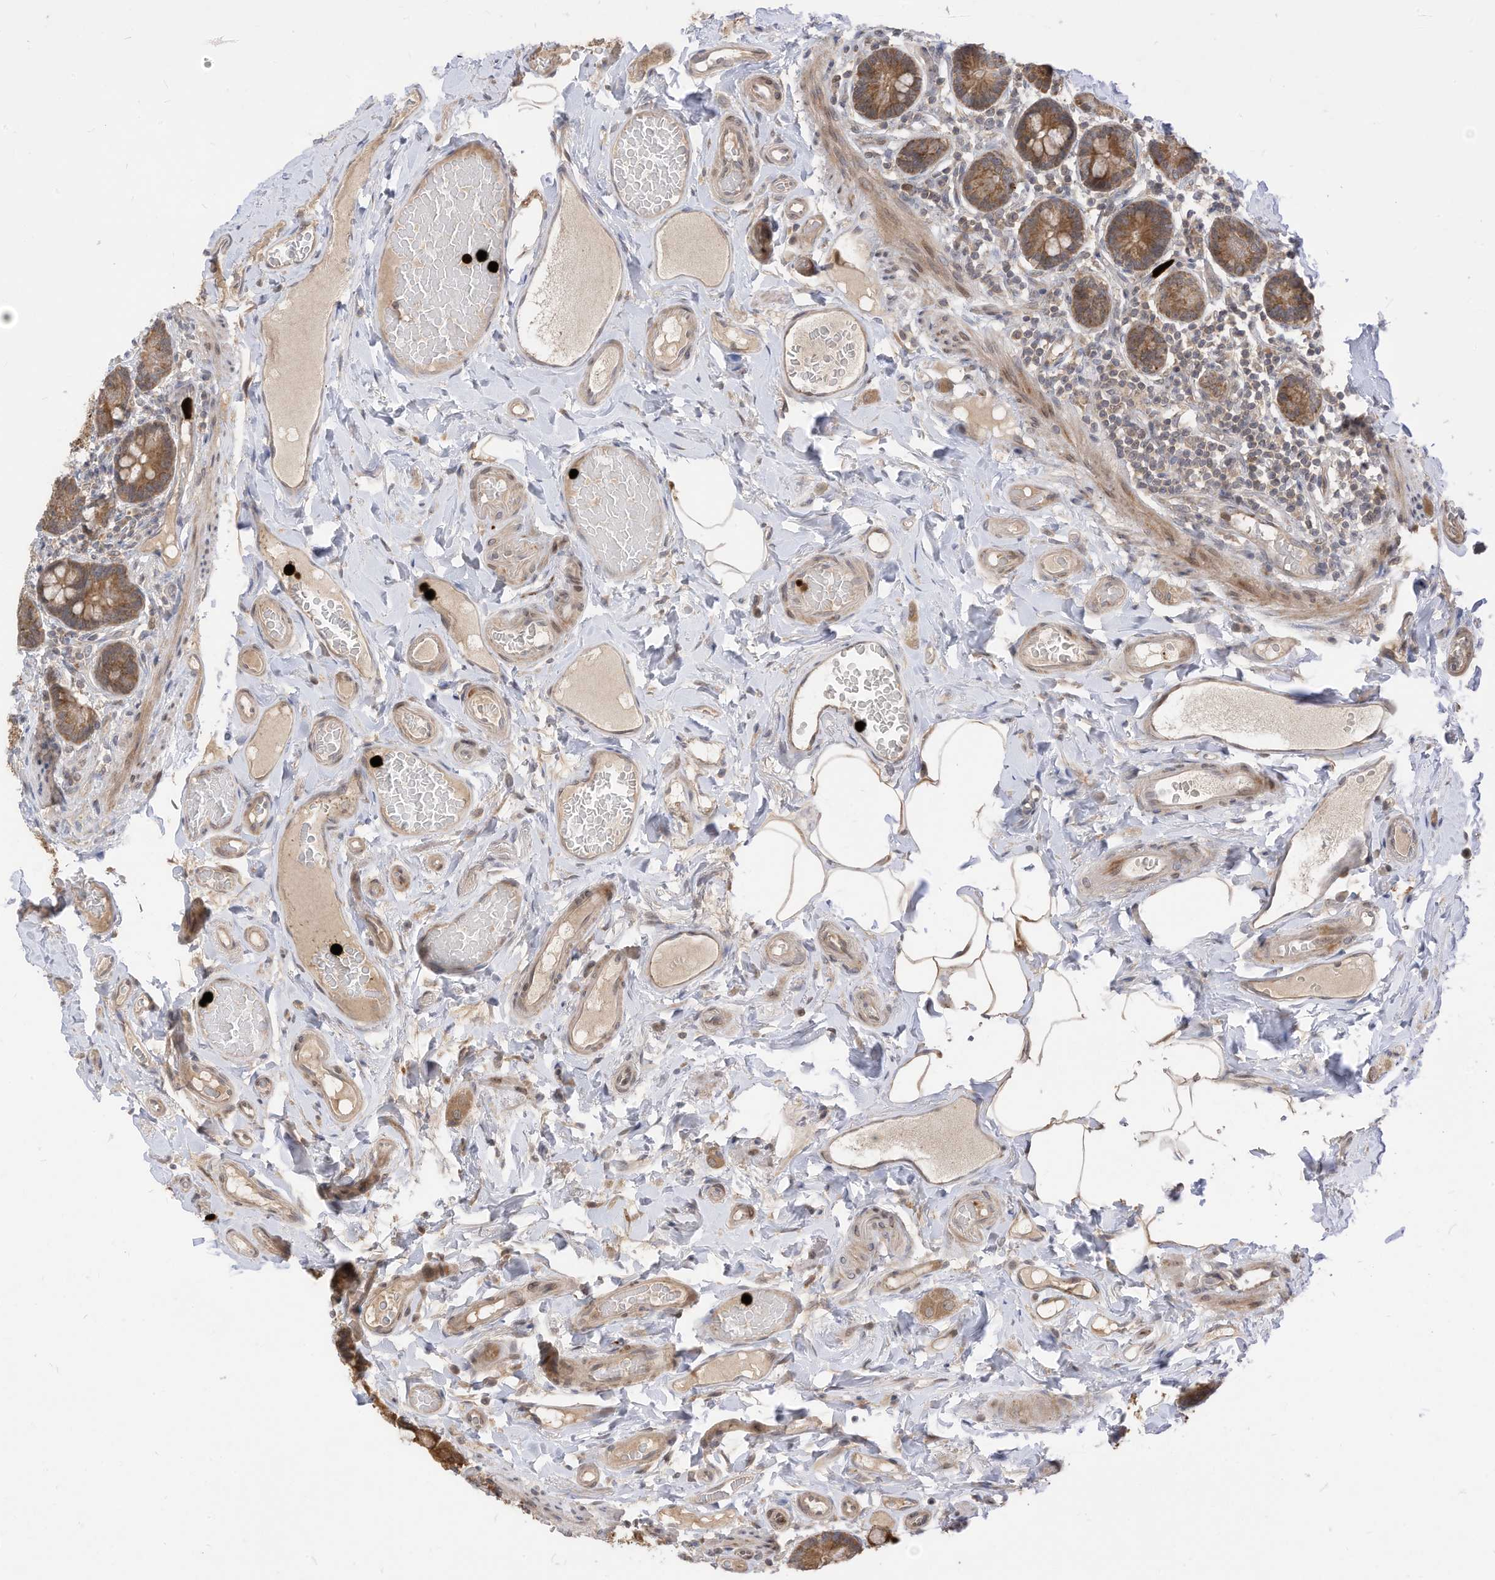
{"staining": {"intensity": "moderate", "quantity": ">75%", "location": "cytoplasmic/membranous"}, "tissue": "small intestine", "cell_type": "Glandular cells", "image_type": "normal", "snomed": [{"axis": "morphology", "description": "Normal tissue, NOS"}, {"axis": "topography", "description": "Small intestine"}], "caption": "A medium amount of moderate cytoplasmic/membranous positivity is seen in approximately >75% of glandular cells in unremarkable small intestine. (IHC, brightfield microscopy, high magnification).", "gene": "CNKSR1", "patient": {"sex": "female", "age": 64}}